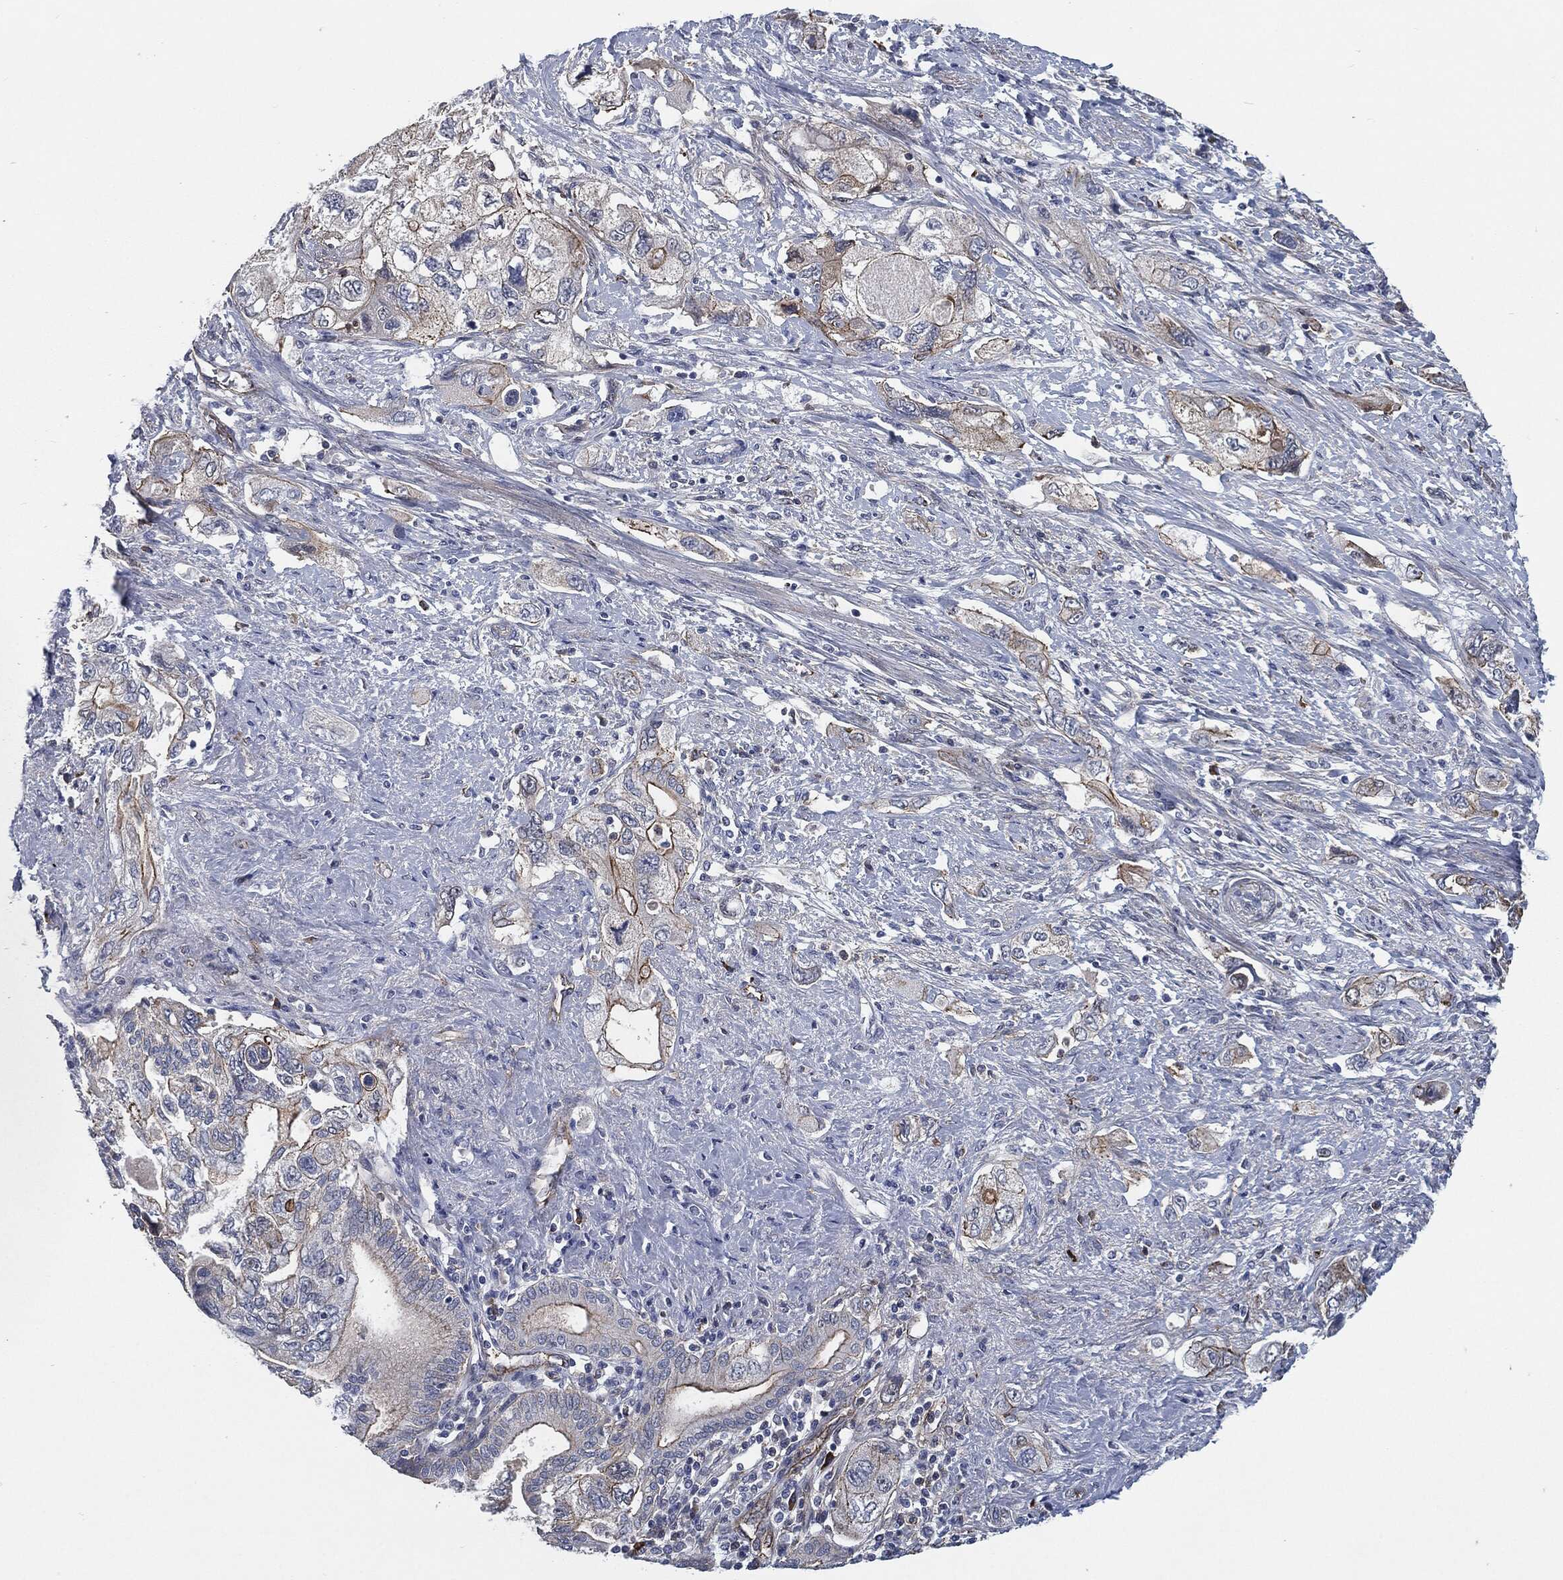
{"staining": {"intensity": "strong", "quantity": "<25%", "location": "cytoplasmic/membranous"}, "tissue": "pancreatic cancer", "cell_type": "Tumor cells", "image_type": "cancer", "snomed": [{"axis": "morphology", "description": "Adenocarcinoma, NOS"}, {"axis": "topography", "description": "Pancreas"}], "caption": "Pancreatic cancer stained with a brown dye shows strong cytoplasmic/membranous positive positivity in approximately <25% of tumor cells.", "gene": "SVIL", "patient": {"sex": "female", "age": 73}}